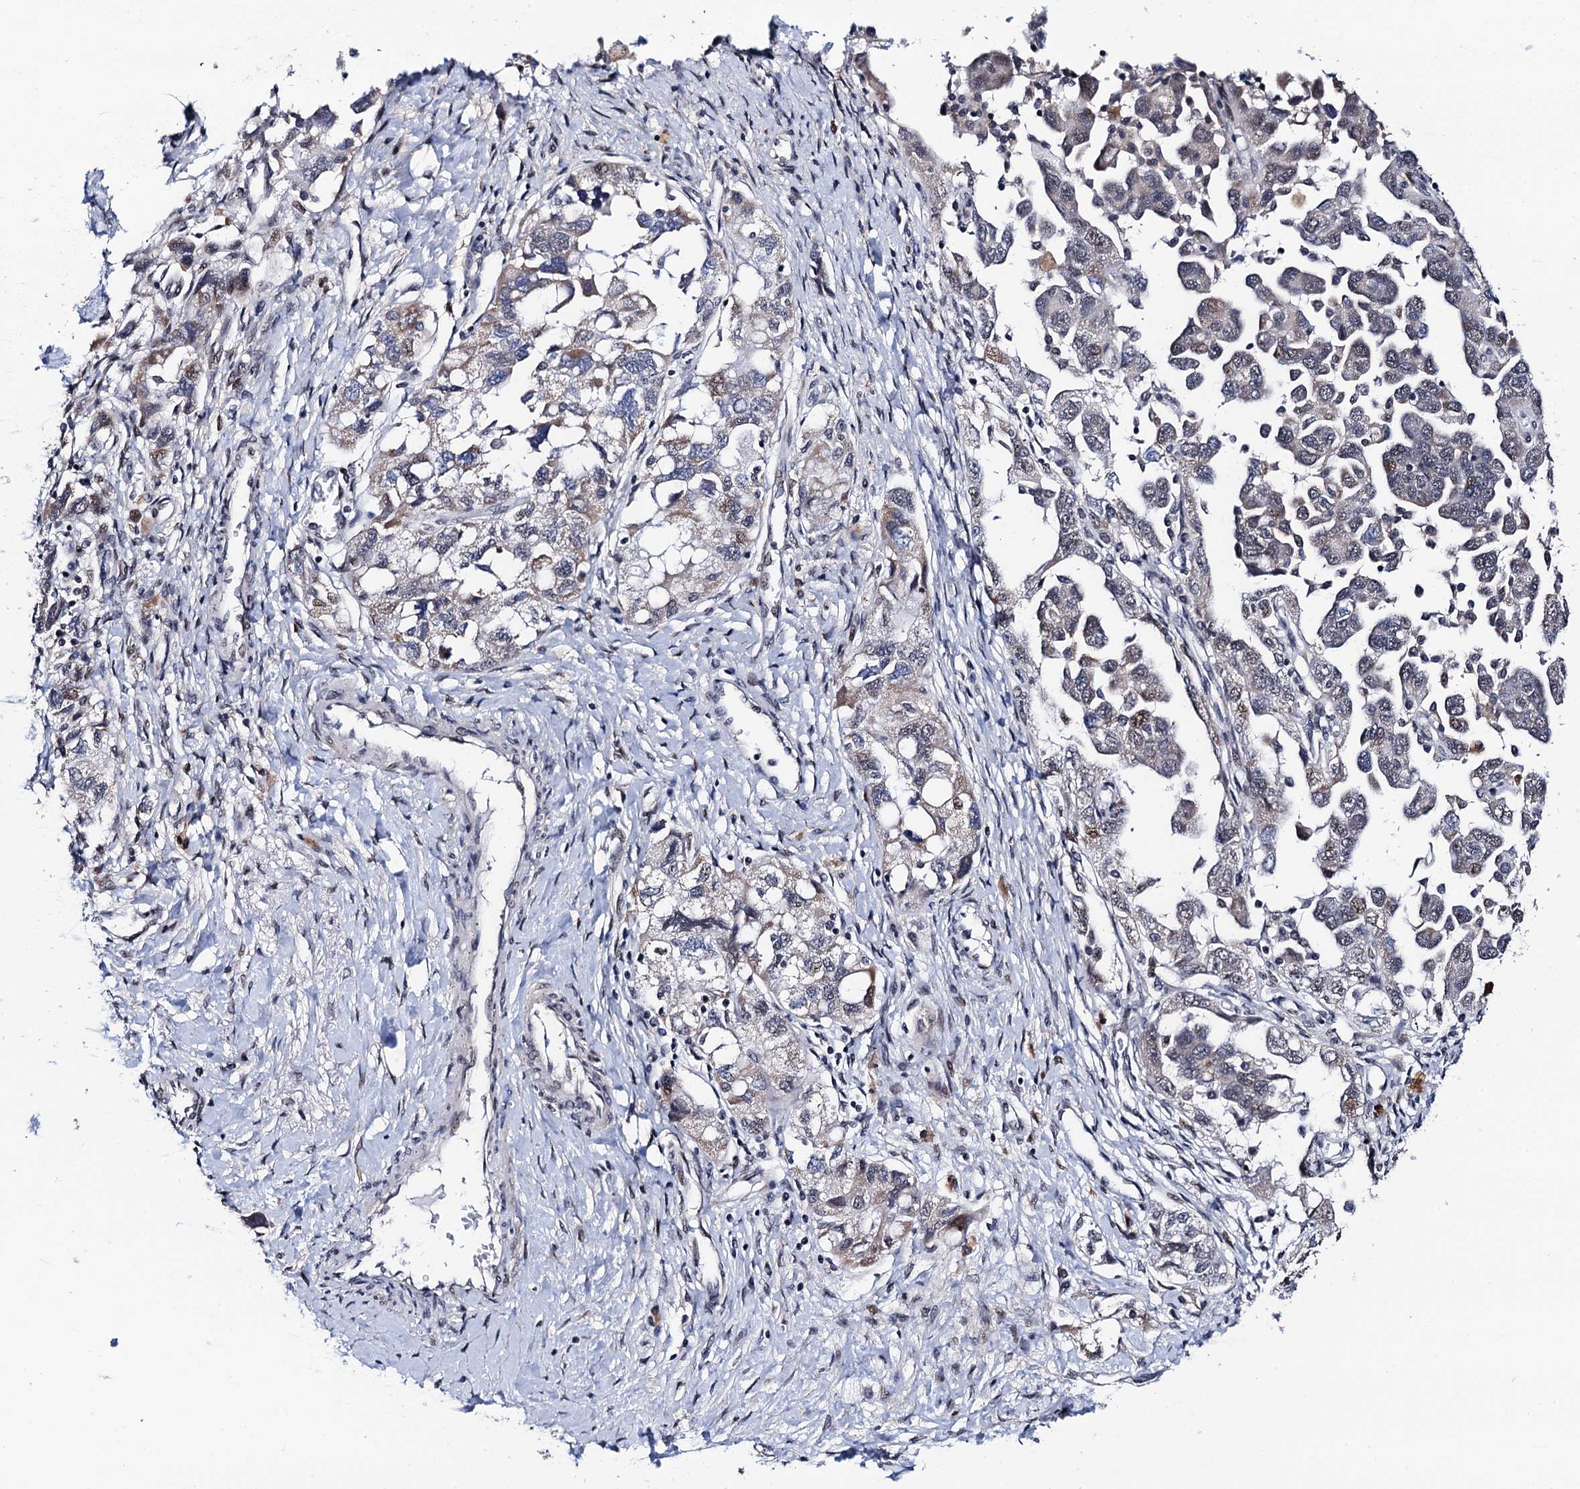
{"staining": {"intensity": "weak", "quantity": "<25%", "location": "nuclear"}, "tissue": "ovarian cancer", "cell_type": "Tumor cells", "image_type": "cancer", "snomed": [{"axis": "morphology", "description": "Carcinoma, NOS"}, {"axis": "morphology", "description": "Cystadenocarcinoma, serous, NOS"}, {"axis": "topography", "description": "Ovary"}], "caption": "An IHC micrograph of ovarian cancer (carcinoma) is shown. There is no staining in tumor cells of ovarian cancer (carcinoma). Nuclei are stained in blue.", "gene": "FAM222A", "patient": {"sex": "female", "age": 69}}